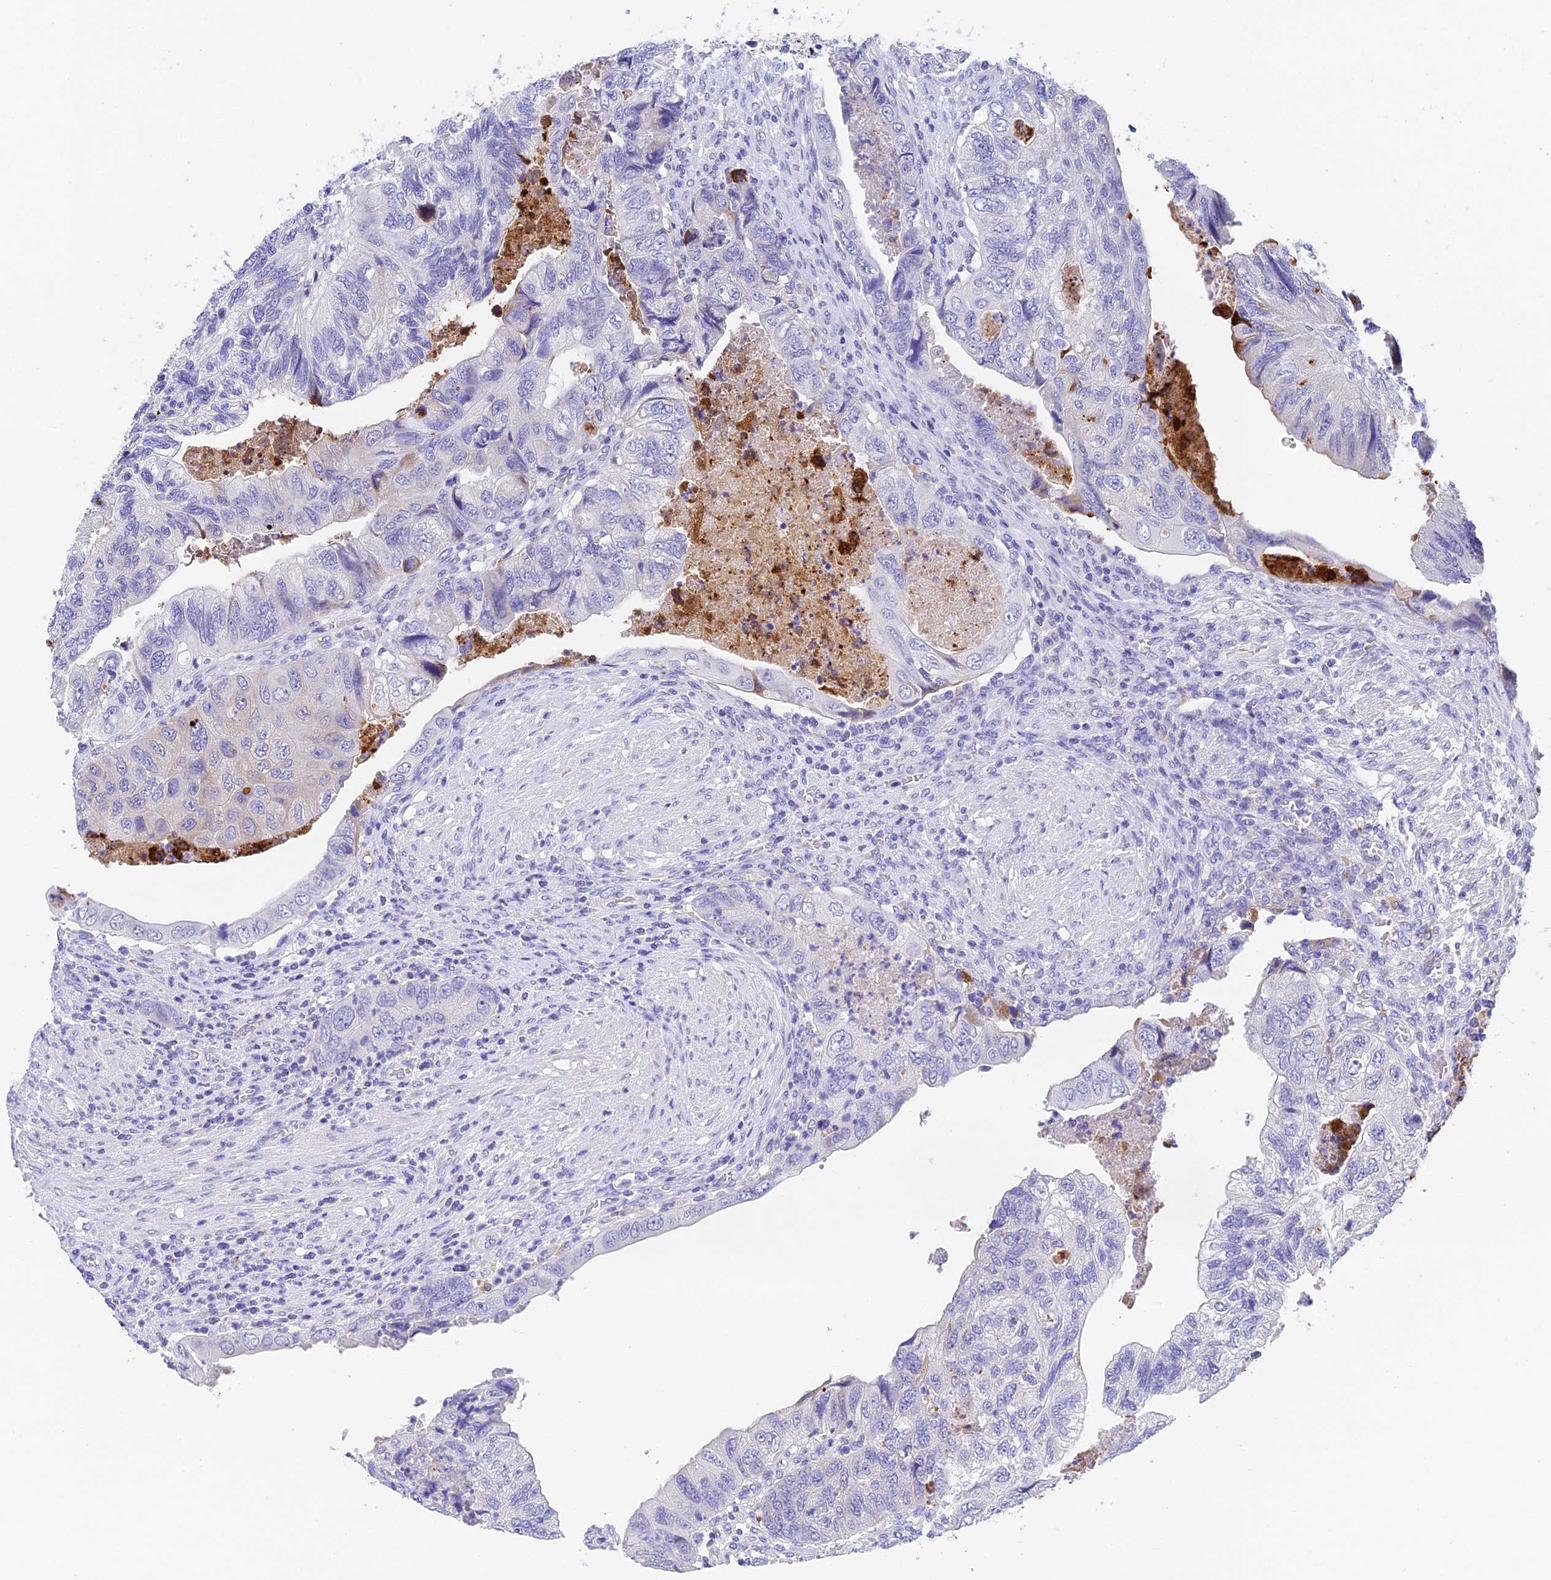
{"staining": {"intensity": "weak", "quantity": "<25%", "location": "cytoplasmic/membranous"}, "tissue": "colorectal cancer", "cell_type": "Tumor cells", "image_type": "cancer", "snomed": [{"axis": "morphology", "description": "Adenocarcinoma, NOS"}, {"axis": "topography", "description": "Rectum"}], "caption": "A high-resolution photomicrograph shows immunohistochemistry staining of colorectal cancer, which displays no significant positivity in tumor cells. (DAB (3,3'-diaminobenzidine) IHC with hematoxylin counter stain).", "gene": "ADAMTS13", "patient": {"sex": "male", "age": 63}}